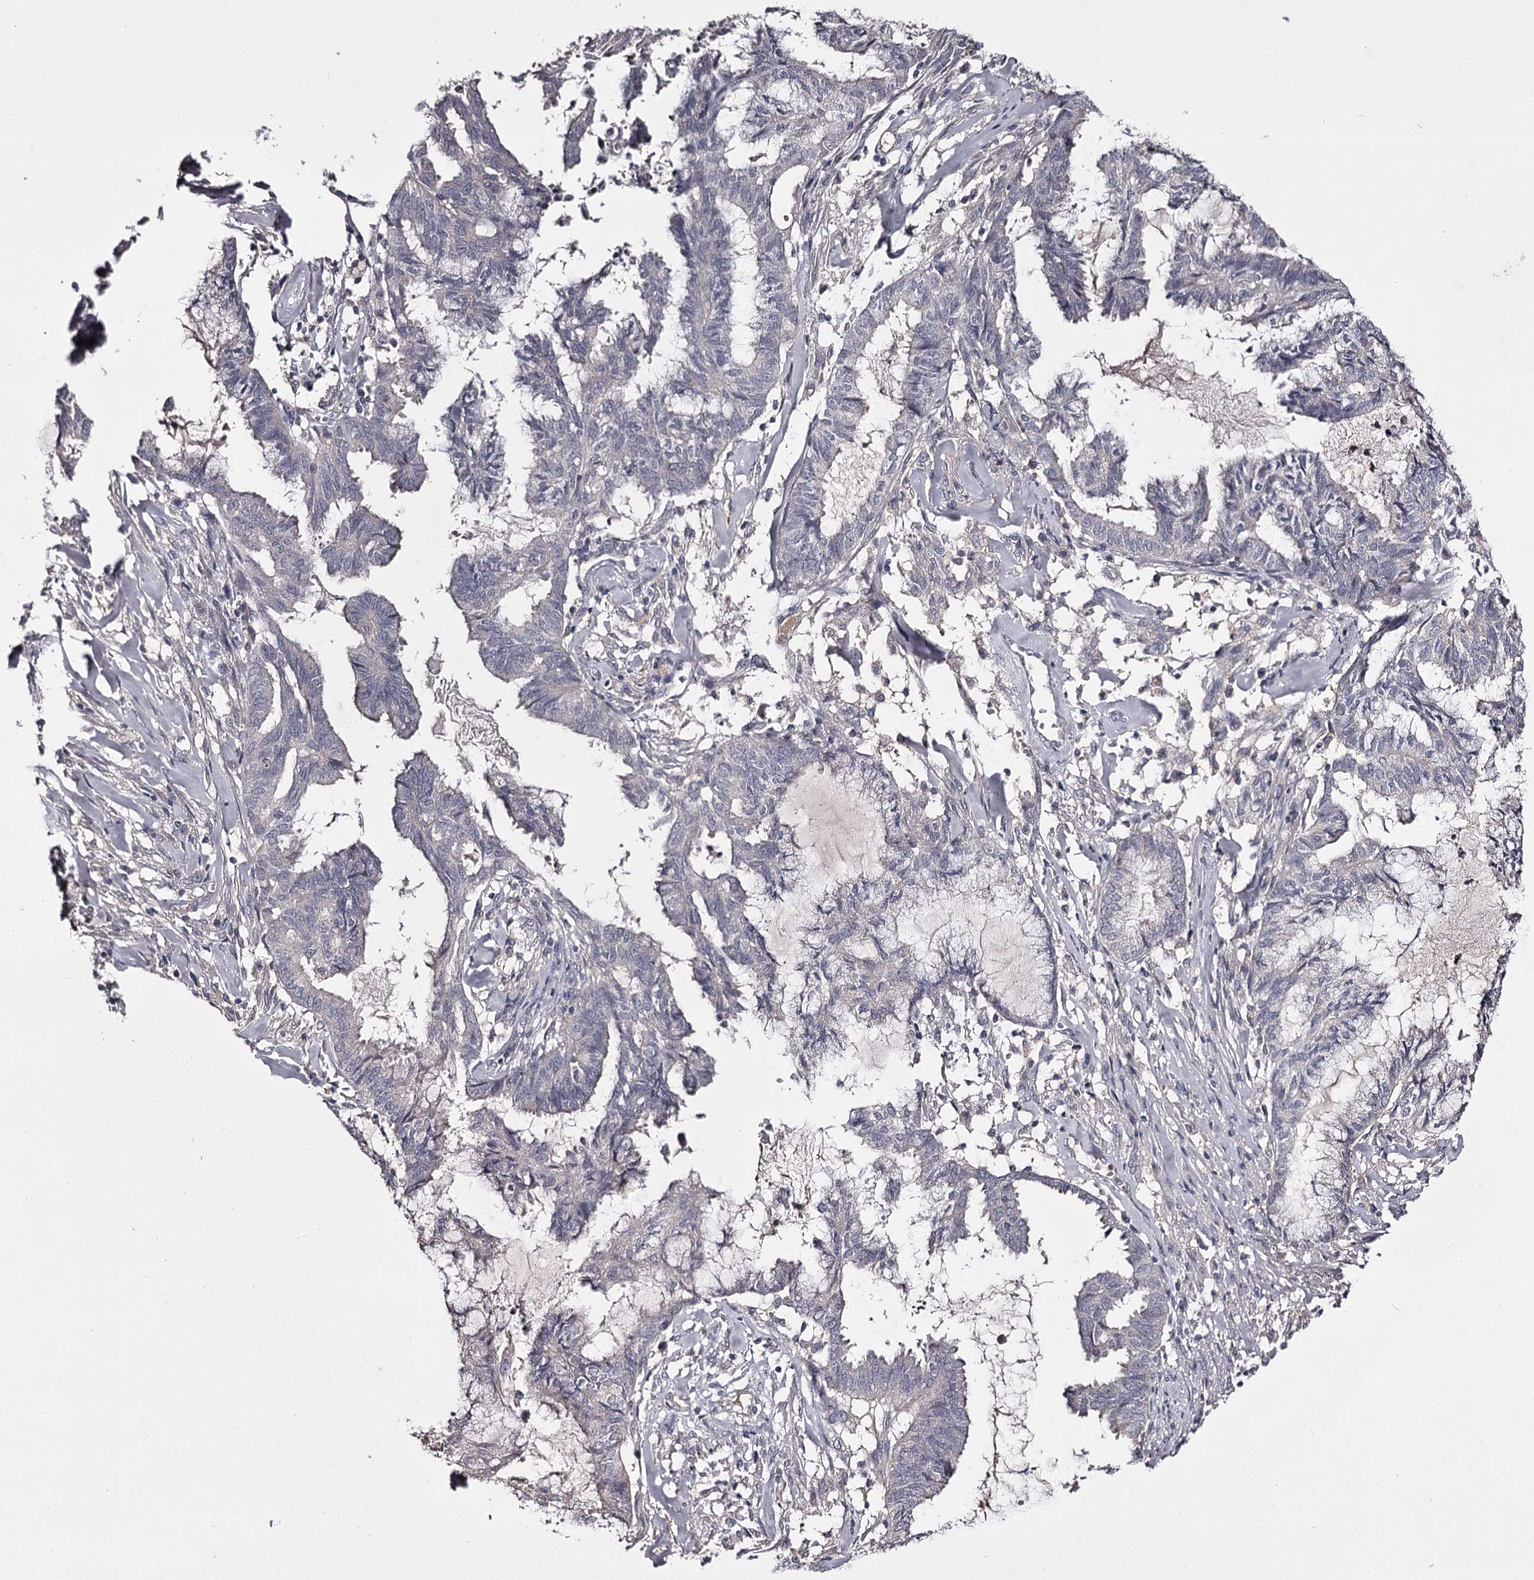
{"staining": {"intensity": "negative", "quantity": "none", "location": "none"}, "tissue": "endometrial cancer", "cell_type": "Tumor cells", "image_type": "cancer", "snomed": [{"axis": "morphology", "description": "Adenocarcinoma, NOS"}, {"axis": "topography", "description": "Endometrium"}], "caption": "The immunohistochemistry (IHC) image has no significant expression in tumor cells of adenocarcinoma (endometrial) tissue.", "gene": "PRM2", "patient": {"sex": "female", "age": 86}}